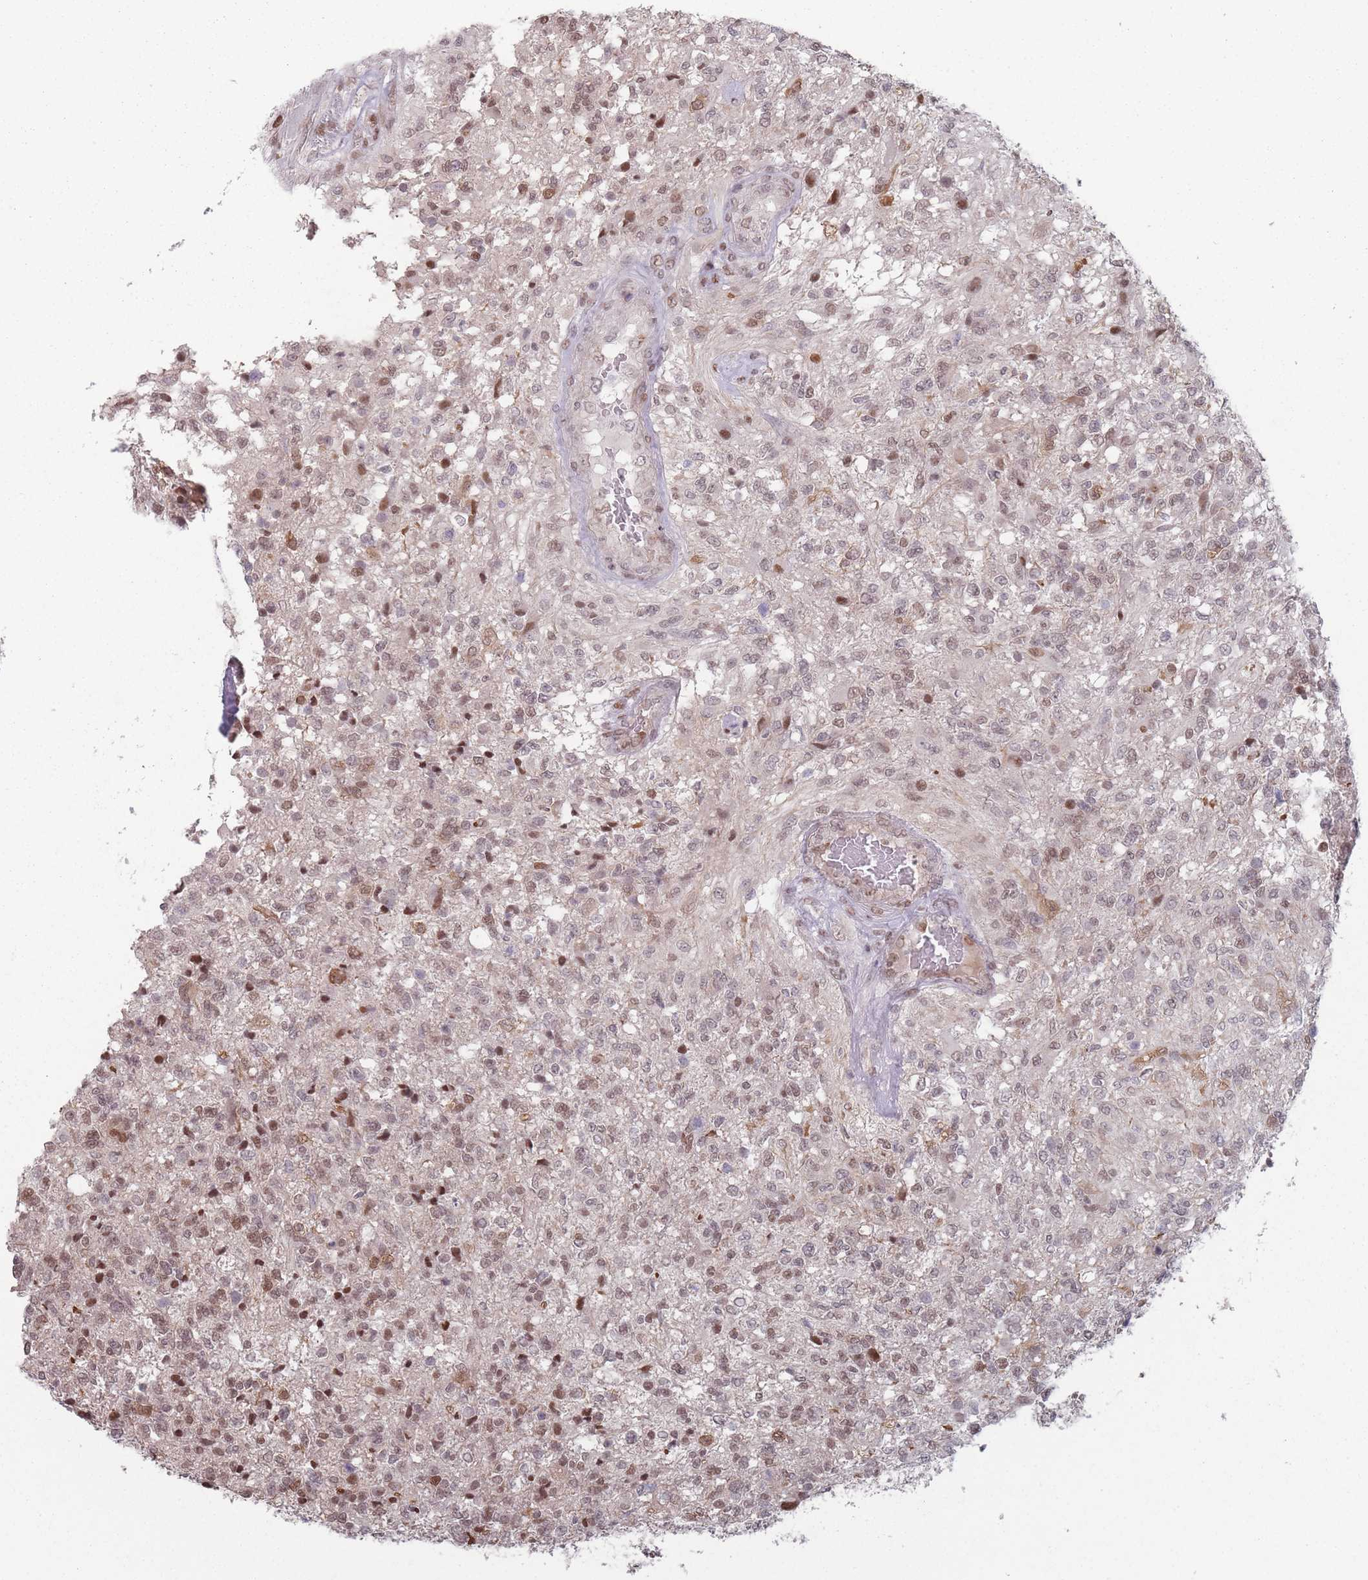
{"staining": {"intensity": "moderate", "quantity": ">75%", "location": "nuclear"}, "tissue": "glioma", "cell_type": "Tumor cells", "image_type": "cancer", "snomed": [{"axis": "morphology", "description": "Glioma, malignant, High grade"}, {"axis": "topography", "description": "Brain"}], "caption": "DAB immunohistochemical staining of human glioma reveals moderate nuclear protein expression in approximately >75% of tumor cells.", "gene": "SH3BGRL2", "patient": {"sex": "male", "age": 56}}